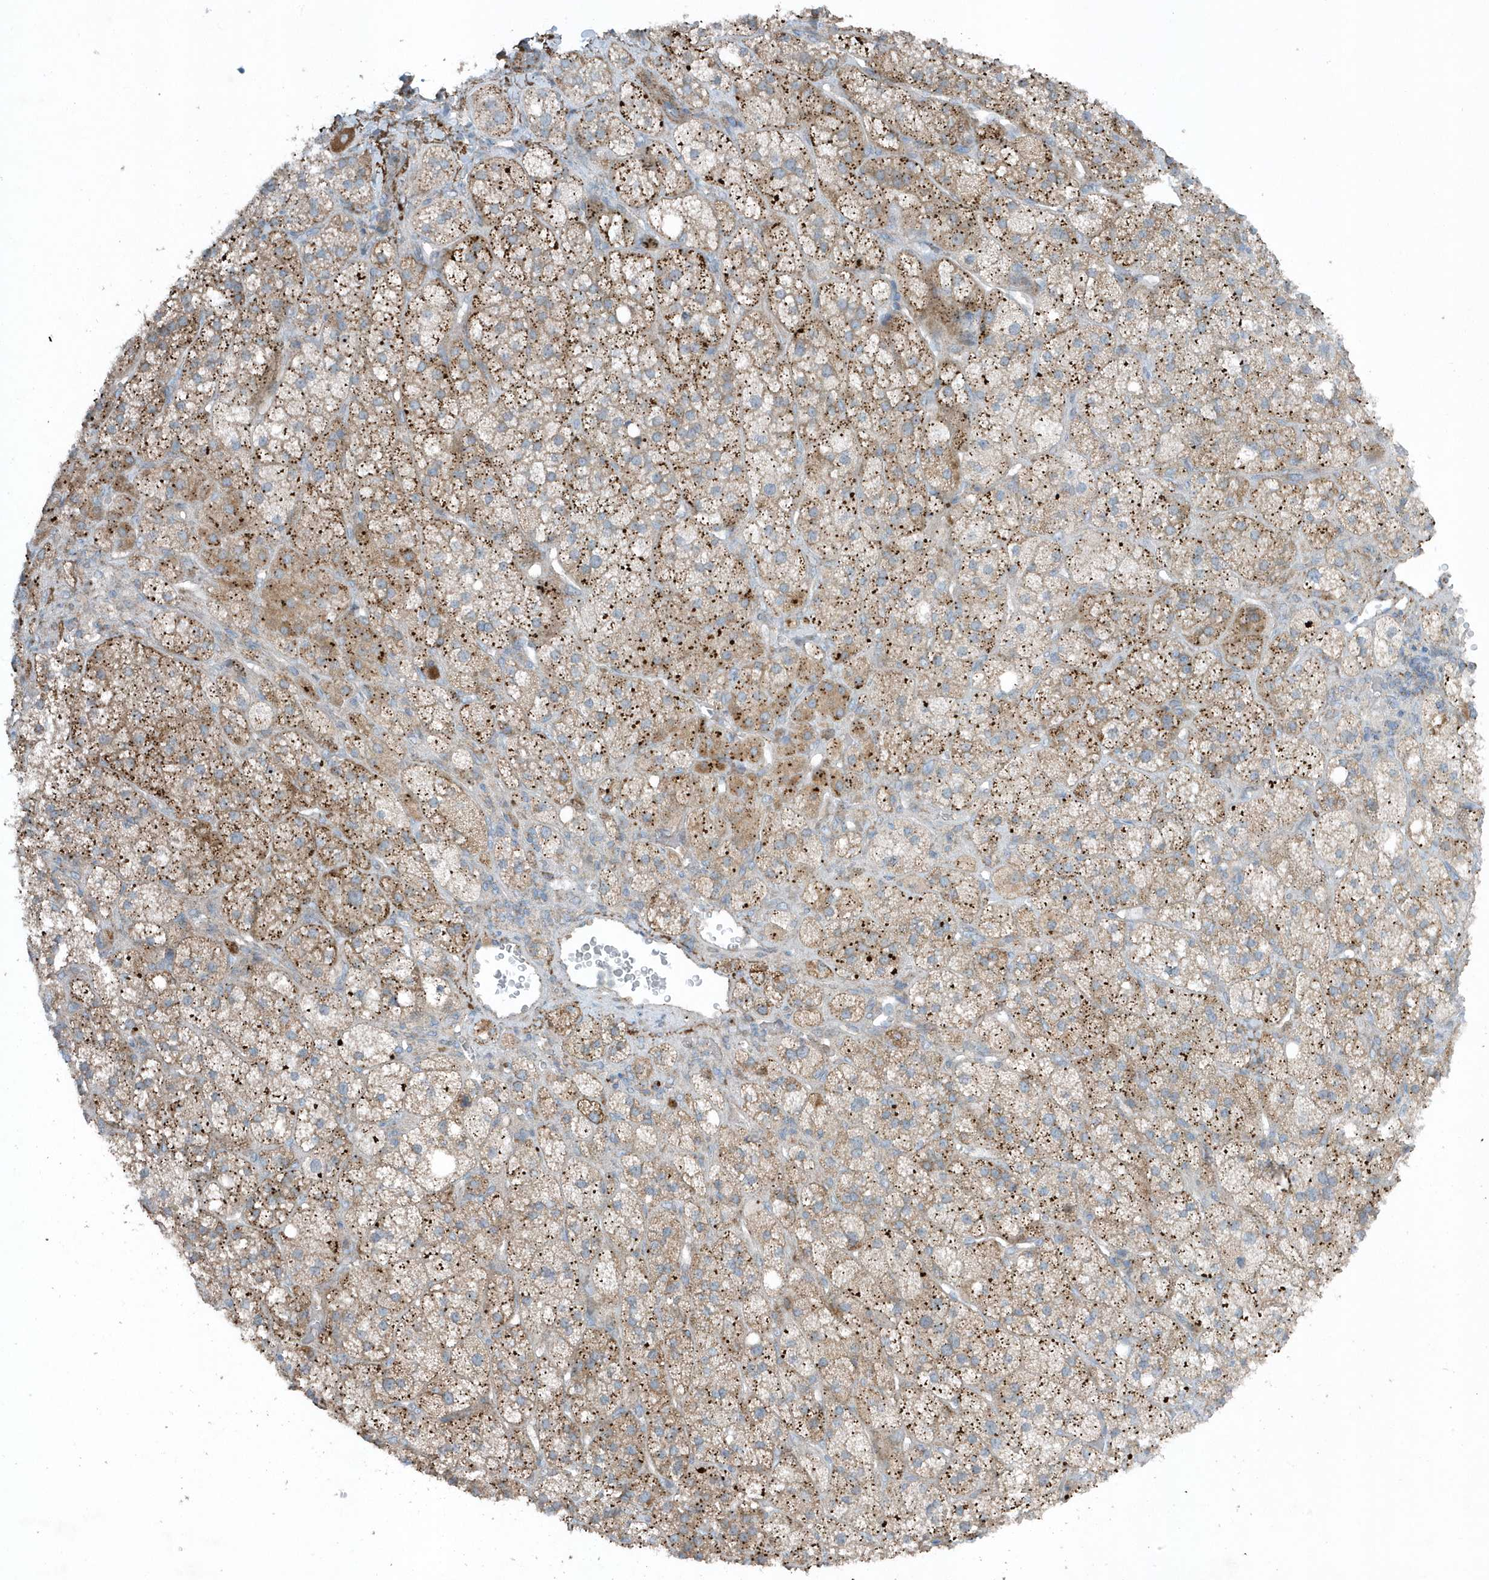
{"staining": {"intensity": "moderate", "quantity": ">75%", "location": "cytoplasmic/membranous"}, "tissue": "adrenal gland", "cell_type": "Glandular cells", "image_type": "normal", "snomed": [{"axis": "morphology", "description": "Normal tissue, NOS"}, {"axis": "topography", "description": "Adrenal gland"}], "caption": "Adrenal gland stained for a protein (brown) shows moderate cytoplasmic/membranous positive positivity in about >75% of glandular cells.", "gene": "SLC38A2", "patient": {"sex": "male", "age": 61}}